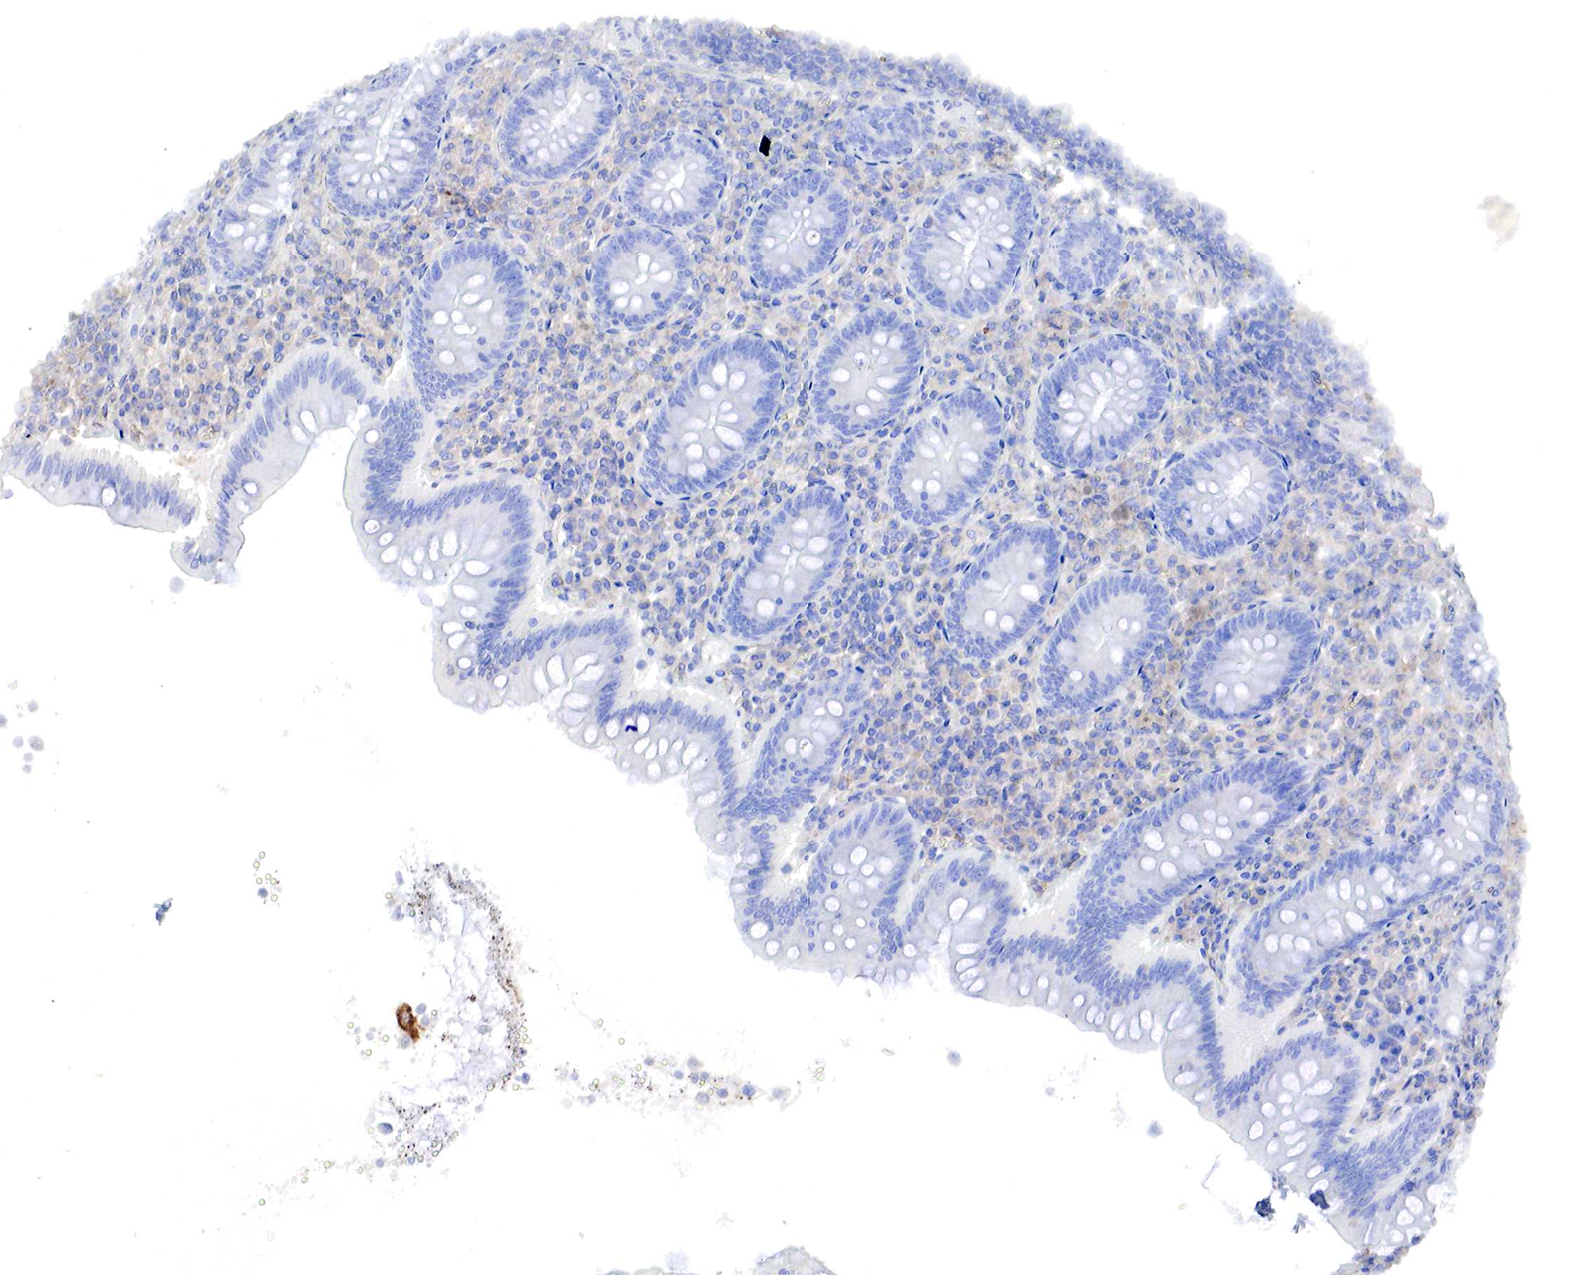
{"staining": {"intensity": "negative", "quantity": "none", "location": "none"}, "tissue": "appendix", "cell_type": "Glandular cells", "image_type": "normal", "snomed": [{"axis": "morphology", "description": "Normal tissue, NOS"}, {"axis": "topography", "description": "Appendix"}], "caption": "This is an immunohistochemistry micrograph of unremarkable human appendix. There is no positivity in glandular cells.", "gene": "MSN", "patient": {"sex": "female", "age": 34}}